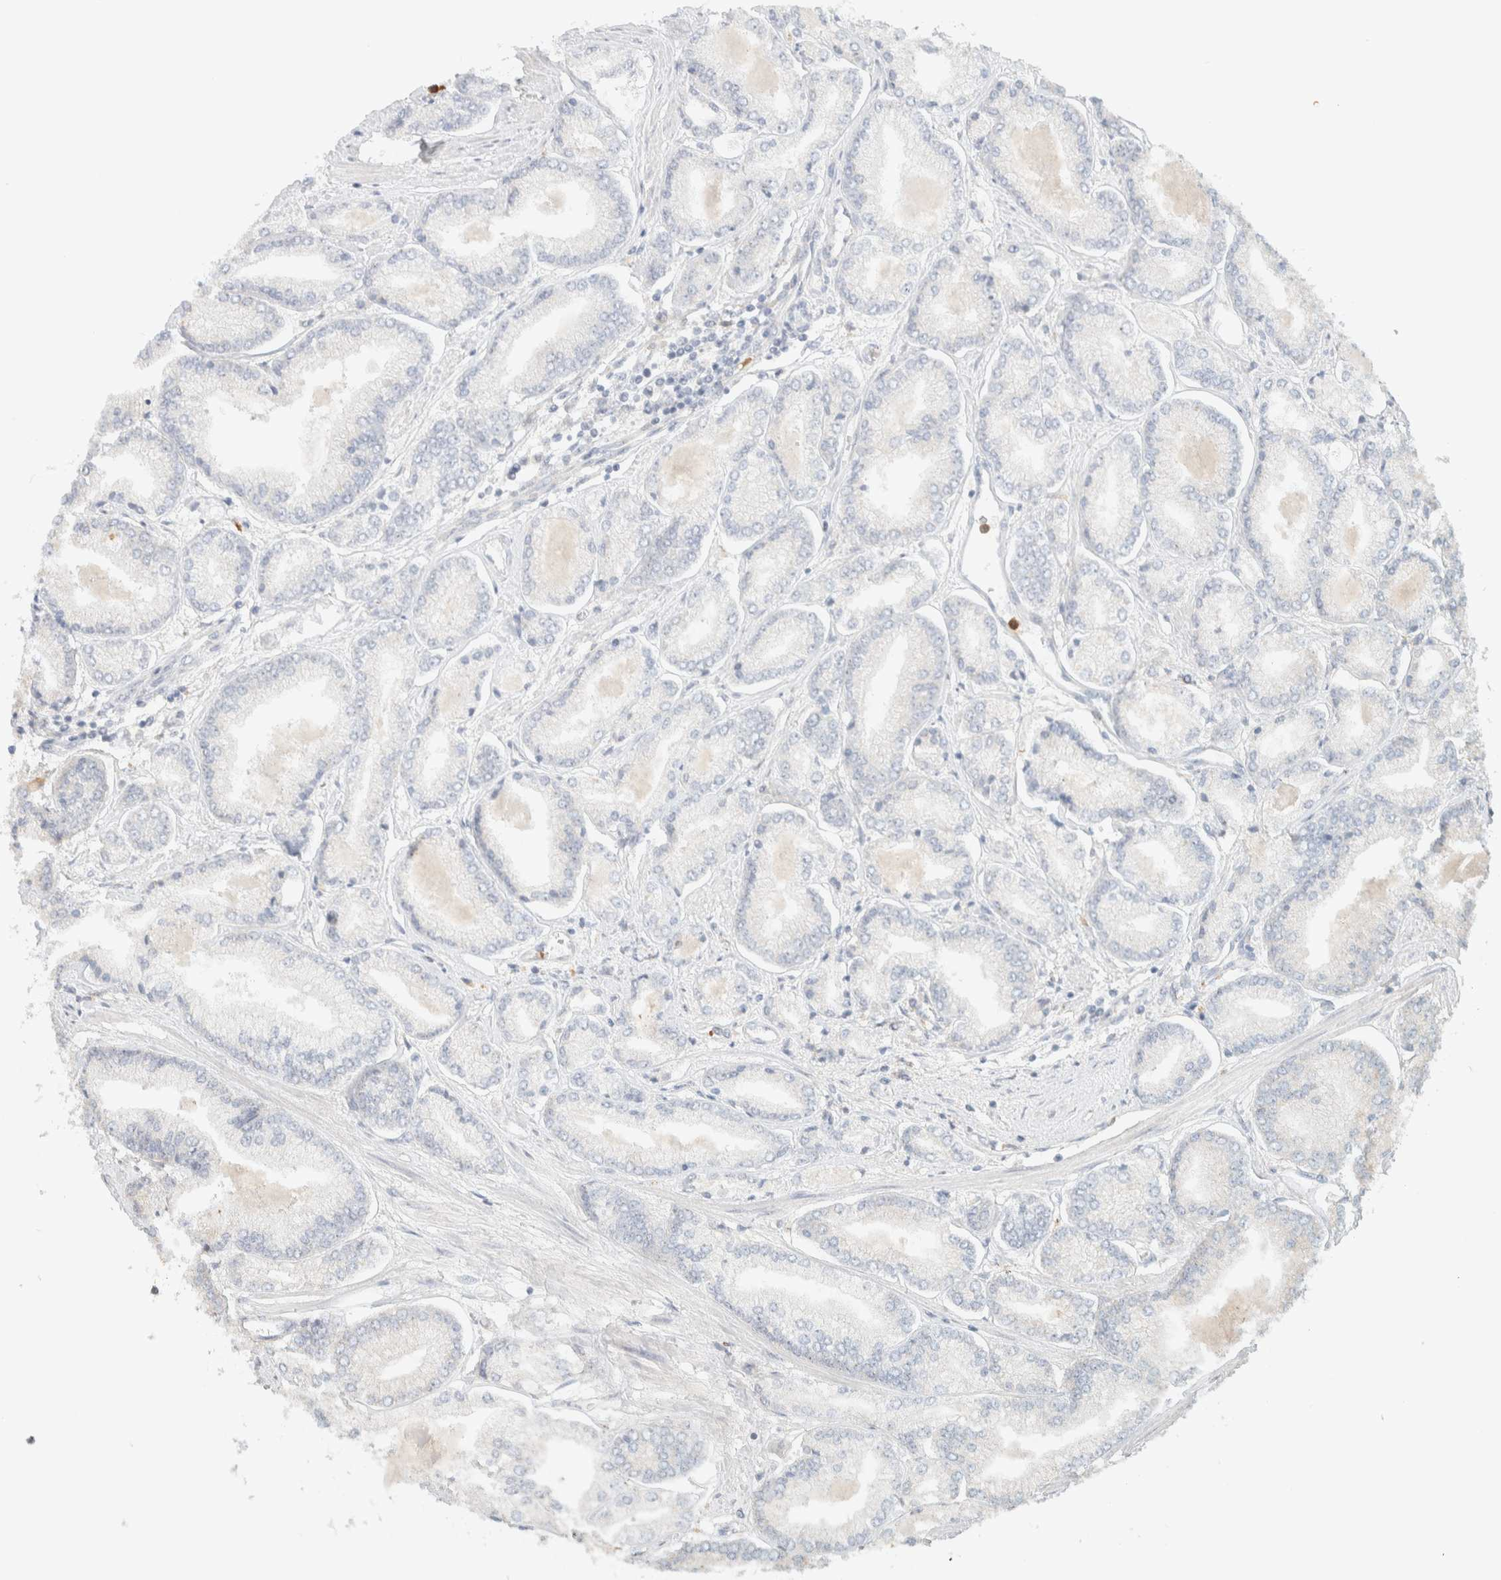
{"staining": {"intensity": "negative", "quantity": "none", "location": "none"}, "tissue": "prostate cancer", "cell_type": "Tumor cells", "image_type": "cancer", "snomed": [{"axis": "morphology", "description": "Adenocarcinoma, Low grade"}, {"axis": "topography", "description": "Prostate"}], "caption": "High magnification brightfield microscopy of prostate cancer stained with DAB (3,3'-diaminobenzidine) (brown) and counterstained with hematoxylin (blue): tumor cells show no significant staining. Nuclei are stained in blue.", "gene": "TTC3", "patient": {"sex": "male", "age": 52}}